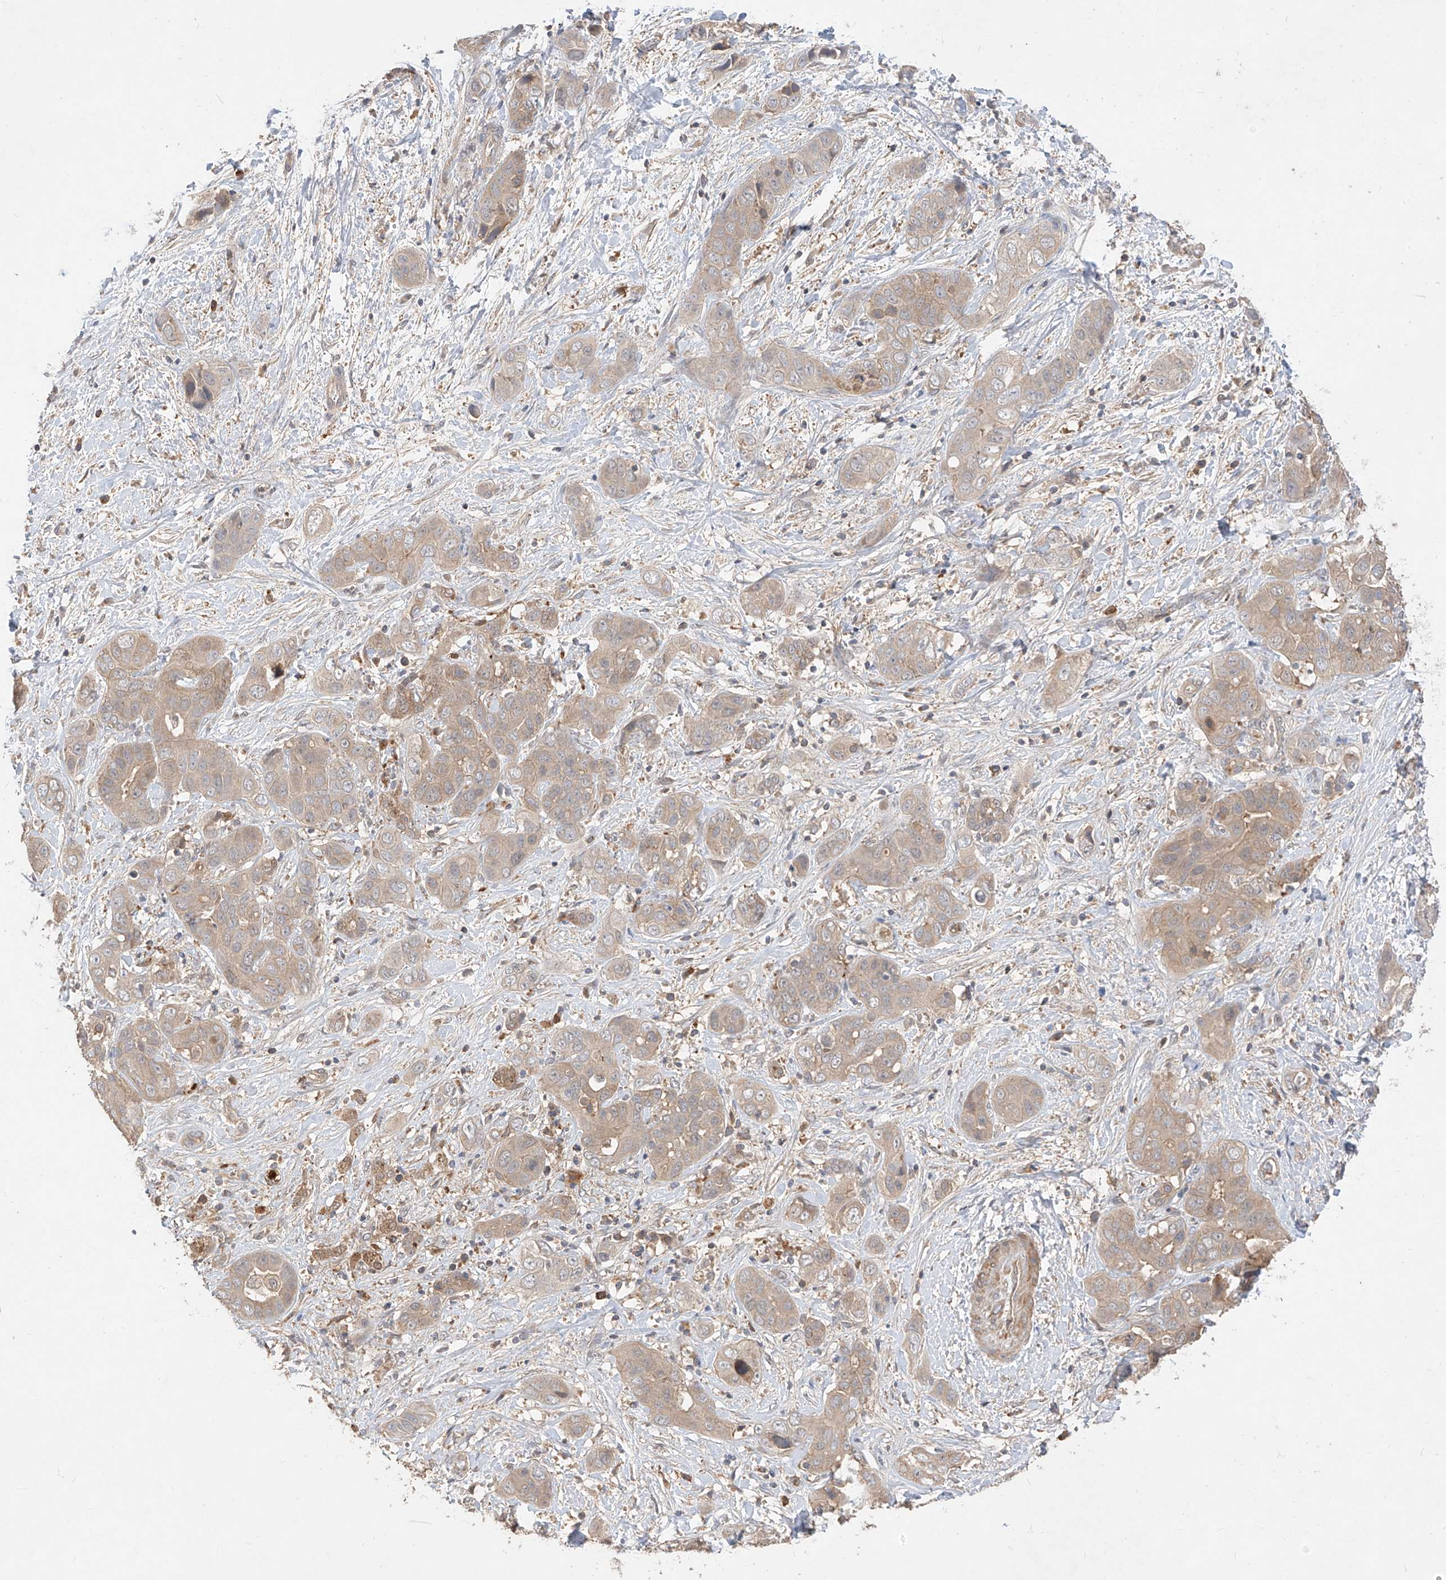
{"staining": {"intensity": "weak", "quantity": "25%-75%", "location": "cytoplasmic/membranous"}, "tissue": "liver cancer", "cell_type": "Tumor cells", "image_type": "cancer", "snomed": [{"axis": "morphology", "description": "Cholangiocarcinoma"}, {"axis": "topography", "description": "Liver"}], "caption": "Immunohistochemistry (IHC) (DAB) staining of human cholangiocarcinoma (liver) displays weak cytoplasmic/membranous protein positivity in about 25%-75% of tumor cells.", "gene": "CACNA2D4", "patient": {"sex": "female", "age": 52}}